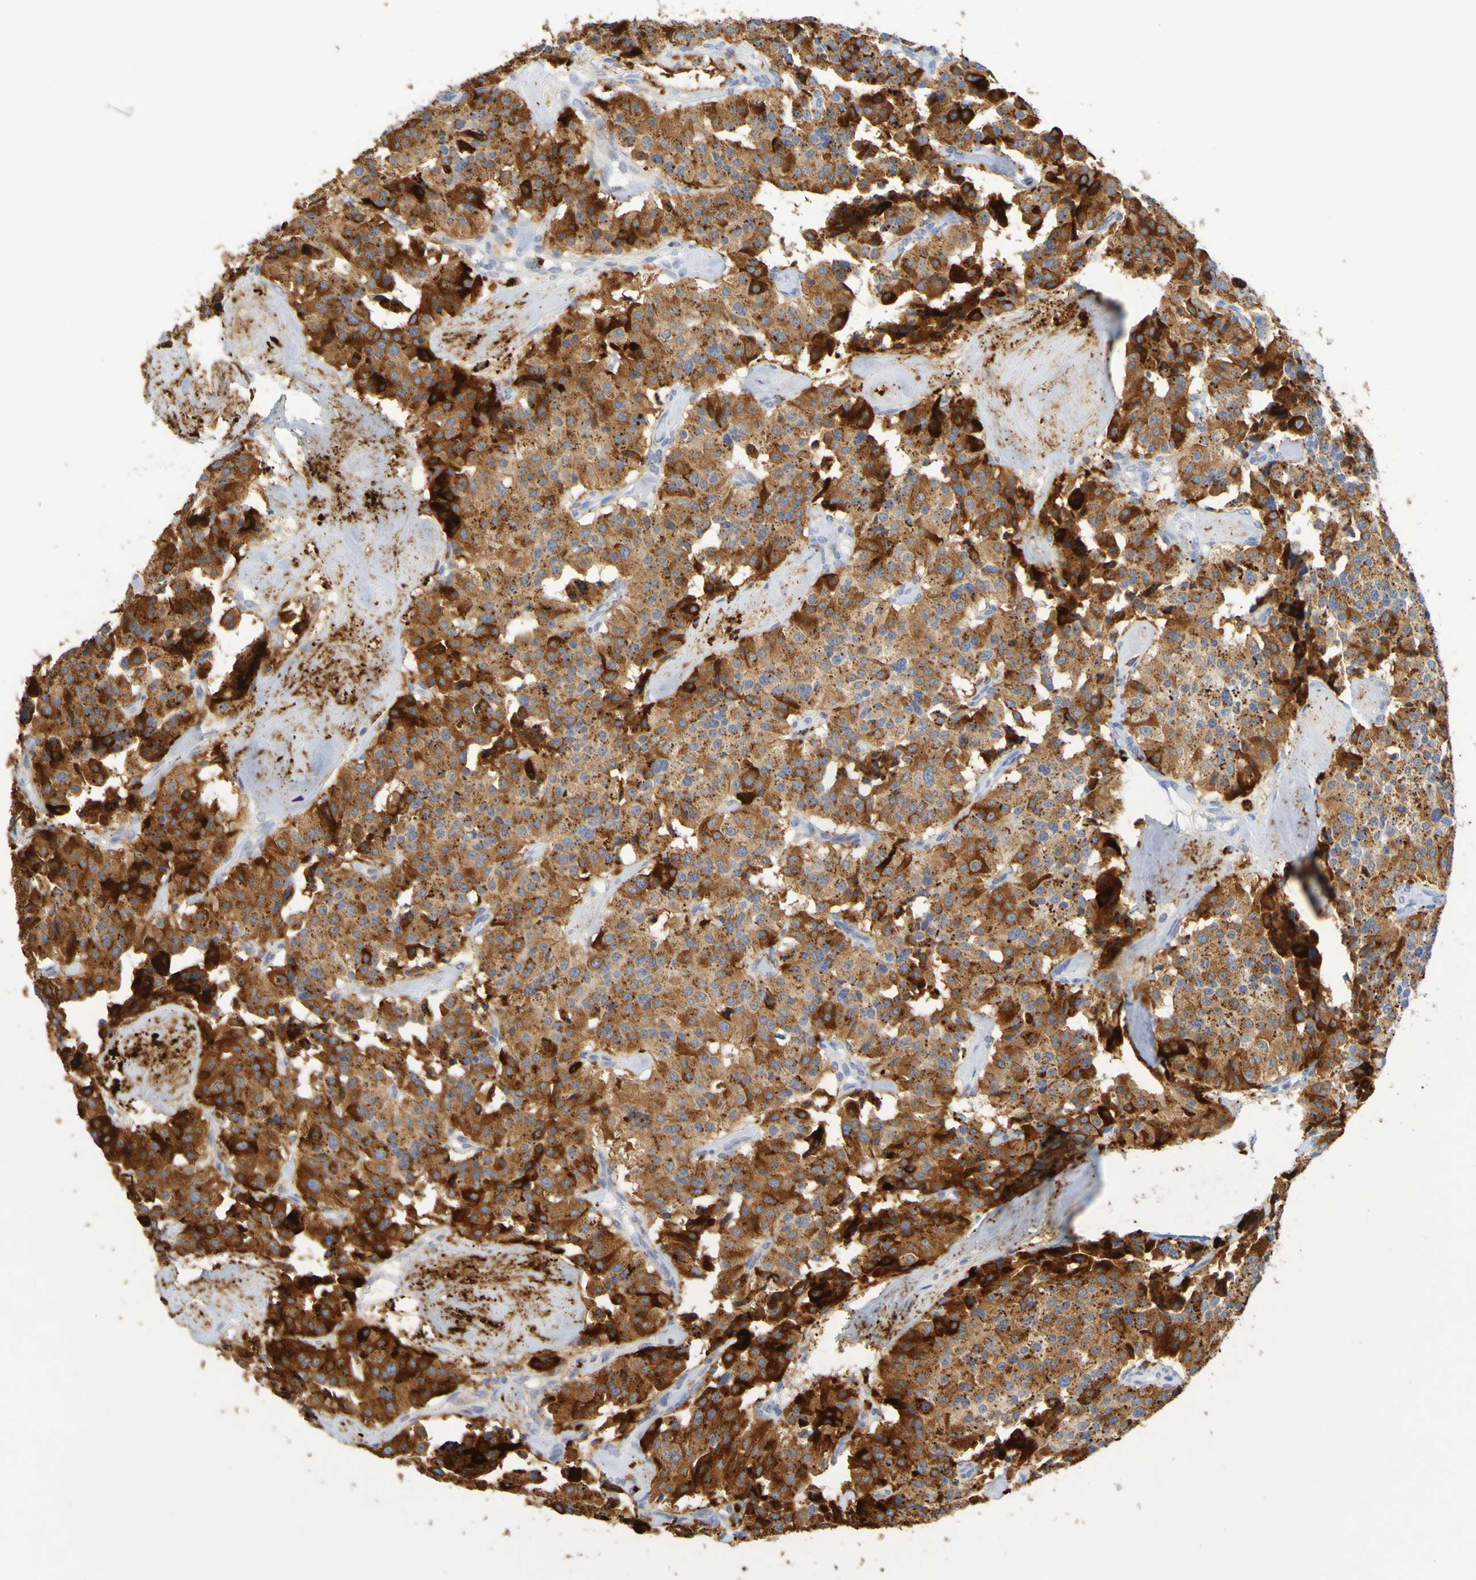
{"staining": {"intensity": "strong", "quantity": ">75%", "location": "cytoplasmic/membranous"}, "tissue": "carcinoid", "cell_type": "Tumor cells", "image_type": "cancer", "snomed": [{"axis": "morphology", "description": "Carcinoid, malignant, NOS"}, {"axis": "topography", "description": "Lung"}], "caption": "Carcinoid stained for a protein reveals strong cytoplasmic/membranous positivity in tumor cells.", "gene": "TPH1", "patient": {"sex": "male", "age": 30}}